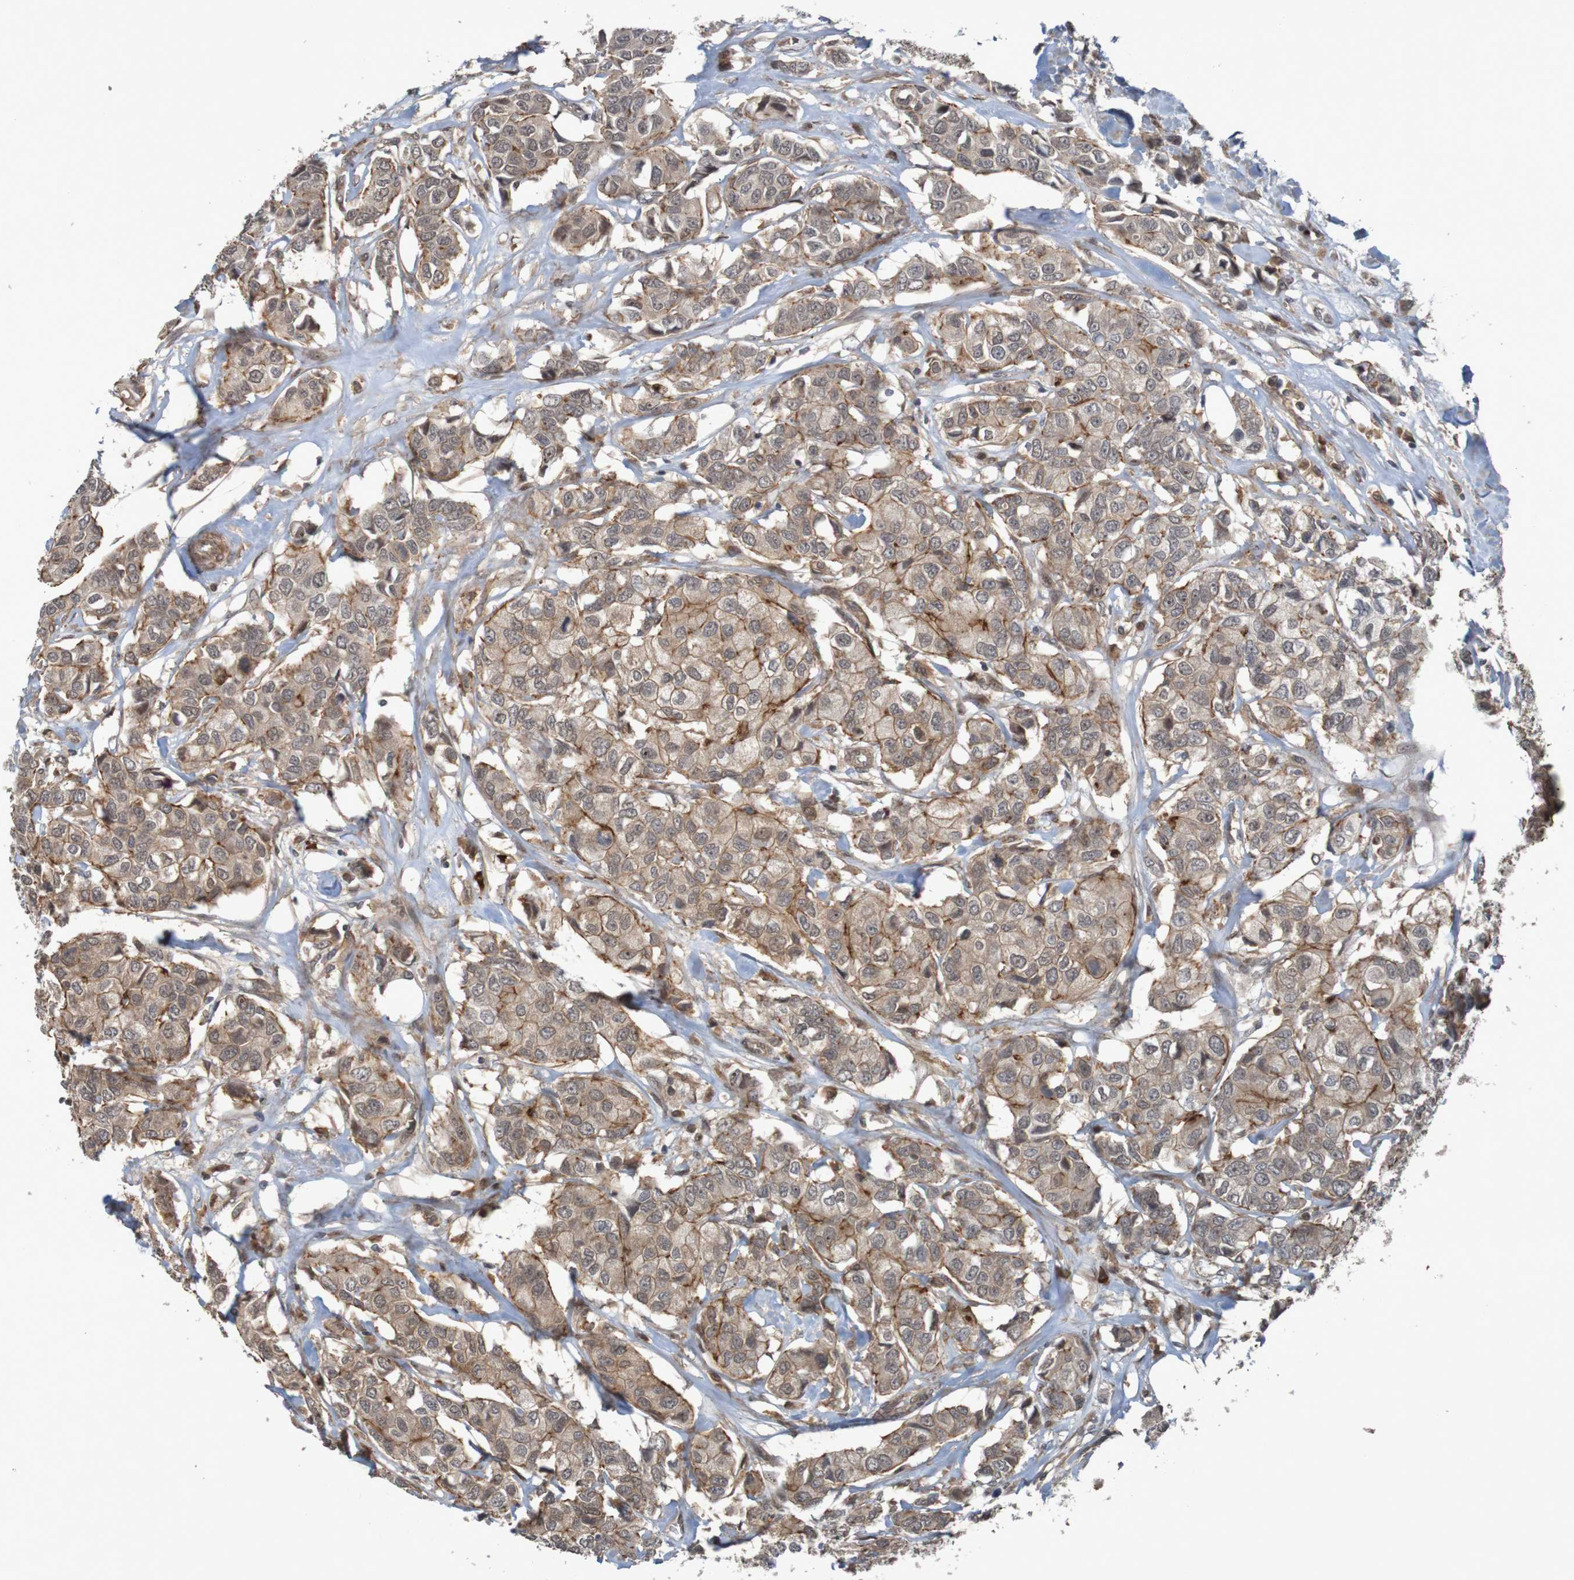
{"staining": {"intensity": "moderate", "quantity": ">75%", "location": "cytoplasmic/membranous"}, "tissue": "breast cancer", "cell_type": "Tumor cells", "image_type": "cancer", "snomed": [{"axis": "morphology", "description": "Duct carcinoma"}, {"axis": "topography", "description": "Breast"}], "caption": "A medium amount of moderate cytoplasmic/membranous expression is appreciated in approximately >75% of tumor cells in breast cancer (infiltrating ductal carcinoma) tissue.", "gene": "ARHGEF11", "patient": {"sex": "female", "age": 80}}